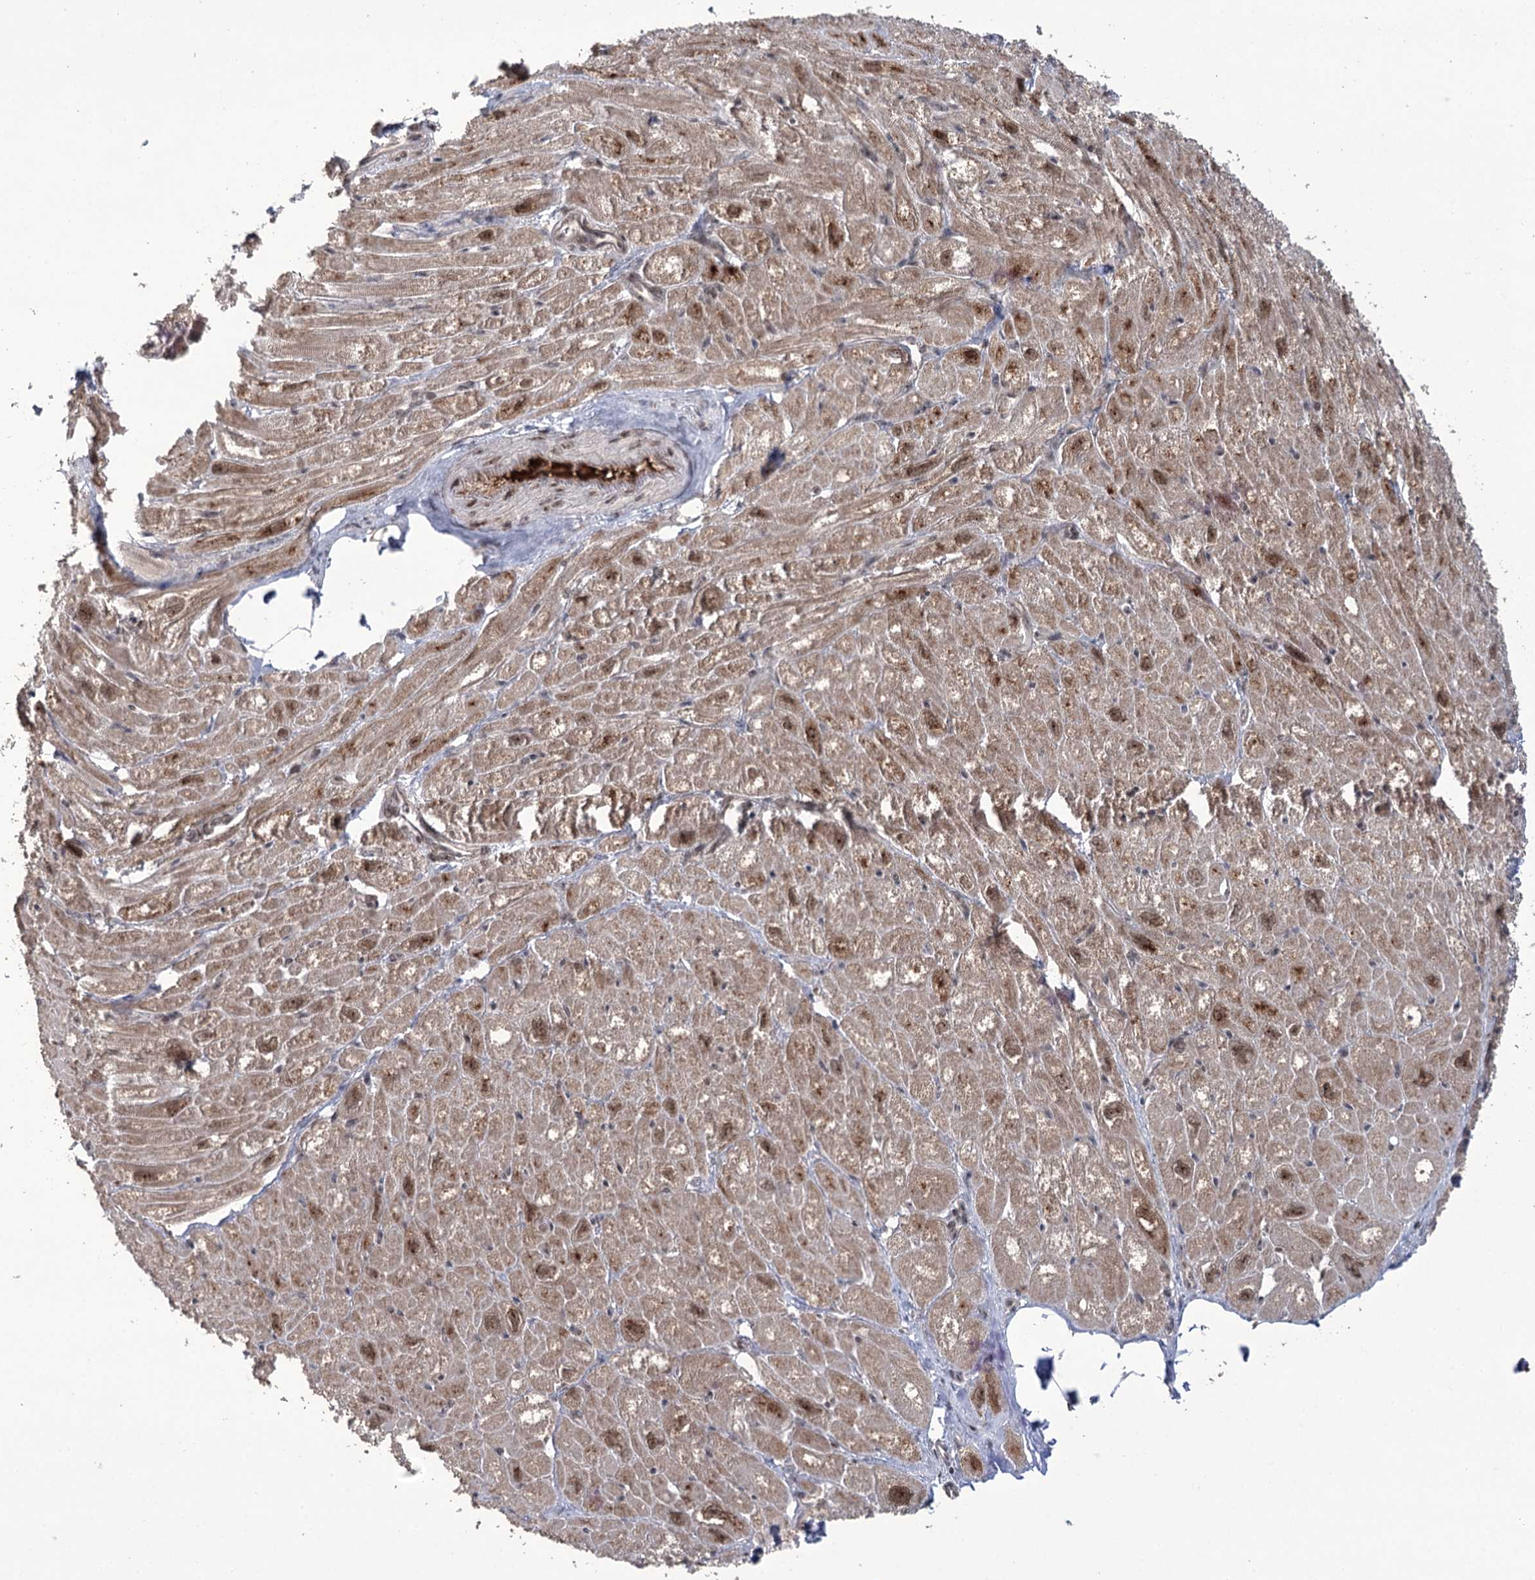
{"staining": {"intensity": "moderate", "quantity": "25%-75%", "location": "cytoplasmic/membranous,nuclear"}, "tissue": "heart muscle", "cell_type": "Cardiomyocytes", "image_type": "normal", "snomed": [{"axis": "morphology", "description": "Normal tissue, NOS"}, {"axis": "topography", "description": "Heart"}], "caption": "A photomicrograph of heart muscle stained for a protein exhibits moderate cytoplasmic/membranous,nuclear brown staining in cardiomyocytes.", "gene": "ERCC3", "patient": {"sex": "male", "age": 50}}